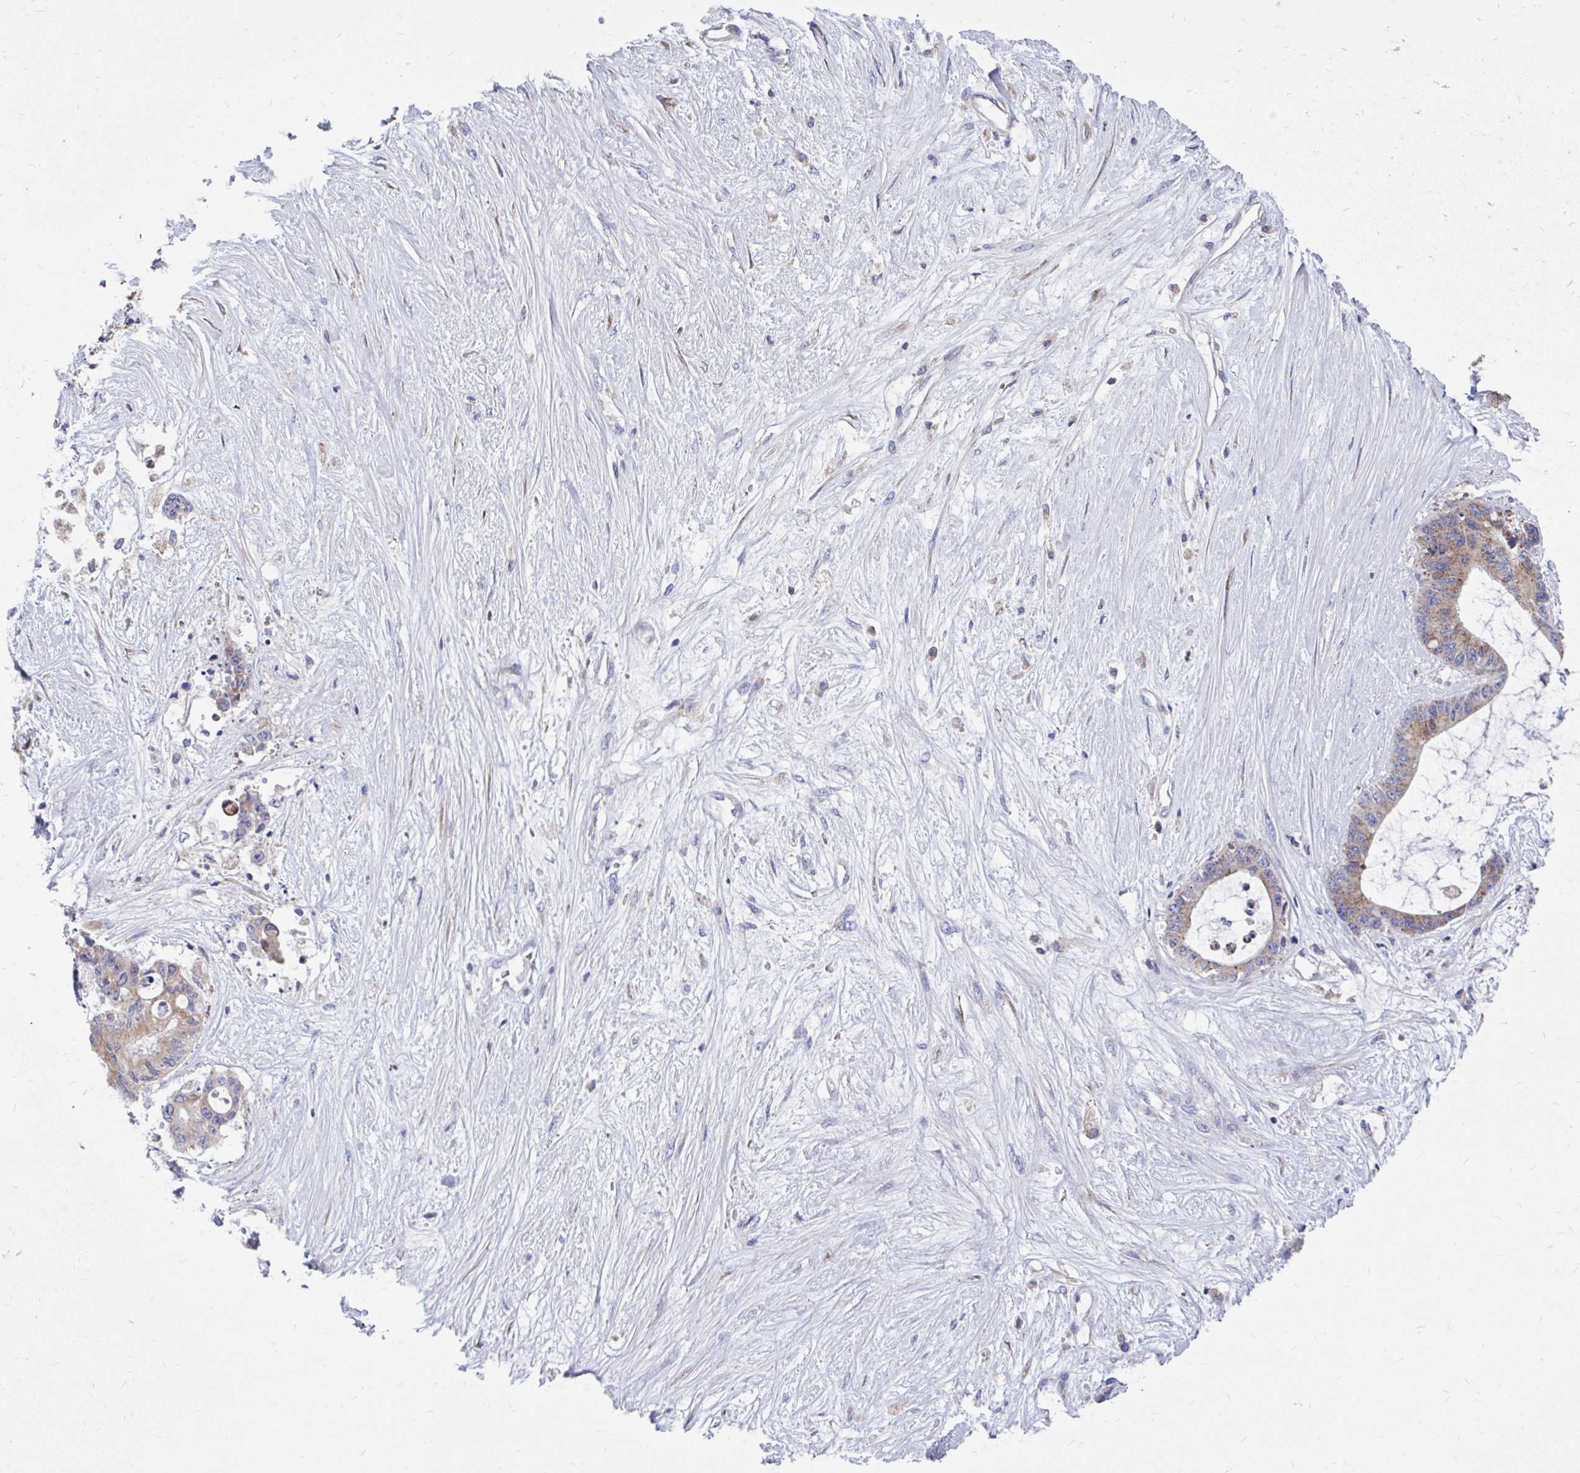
{"staining": {"intensity": "weak", "quantity": ">75%", "location": "cytoplasmic/membranous"}, "tissue": "liver cancer", "cell_type": "Tumor cells", "image_type": "cancer", "snomed": [{"axis": "morphology", "description": "Normal tissue, NOS"}, {"axis": "morphology", "description": "Cholangiocarcinoma"}, {"axis": "topography", "description": "Liver"}, {"axis": "topography", "description": "Peripheral nerve tissue"}], "caption": "Protein analysis of cholangiocarcinoma (liver) tissue demonstrates weak cytoplasmic/membranous expression in approximately >75% of tumor cells. (Stains: DAB (3,3'-diaminobenzidine) in brown, nuclei in blue, Microscopy: brightfield microscopy at high magnification).", "gene": "FKBP2", "patient": {"sex": "female", "age": 73}}